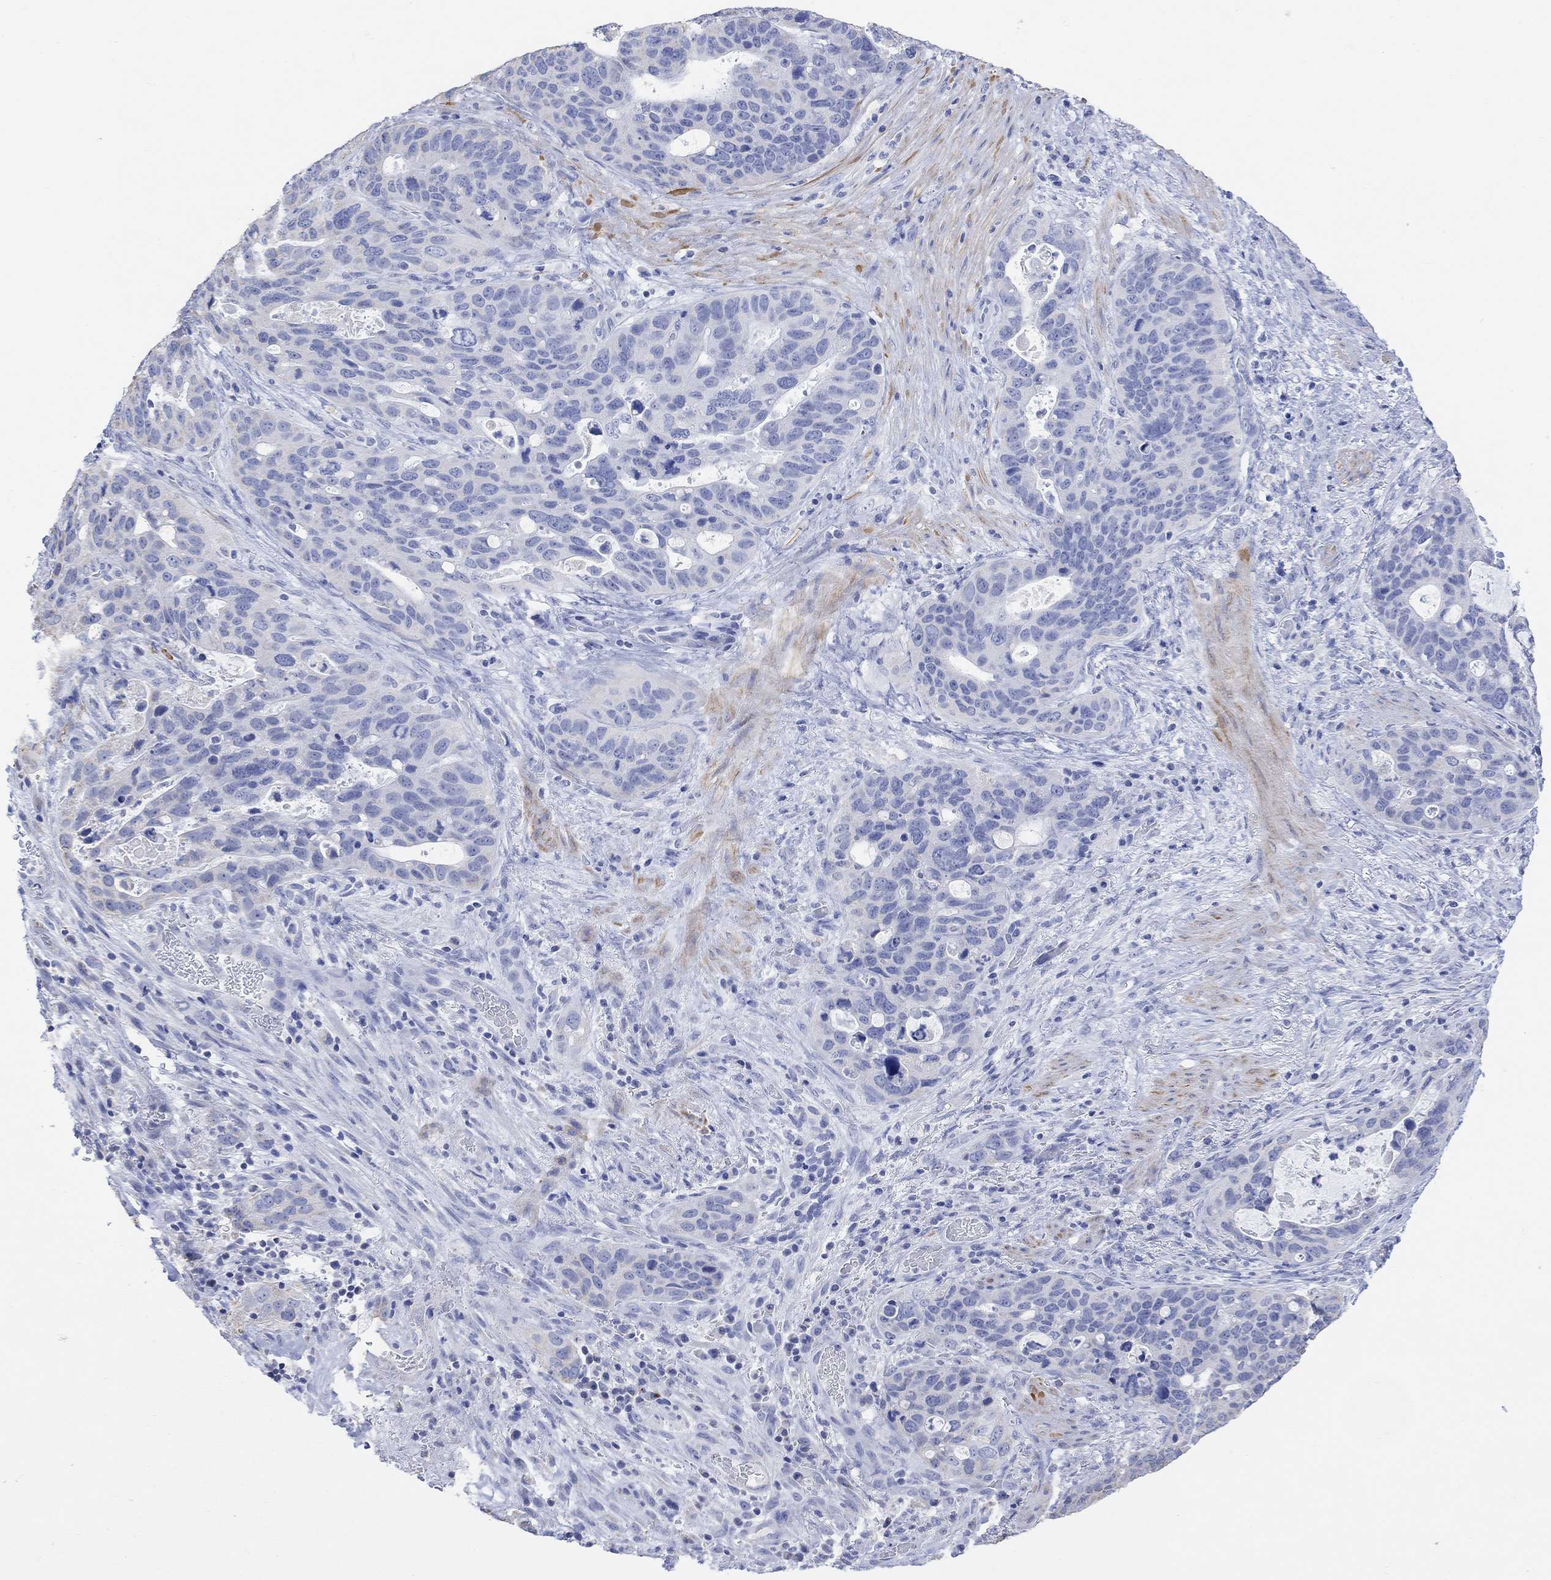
{"staining": {"intensity": "negative", "quantity": "none", "location": "none"}, "tissue": "stomach cancer", "cell_type": "Tumor cells", "image_type": "cancer", "snomed": [{"axis": "morphology", "description": "Adenocarcinoma, NOS"}, {"axis": "topography", "description": "Stomach"}], "caption": "Tumor cells show no significant protein positivity in stomach adenocarcinoma. (IHC, brightfield microscopy, high magnification).", "gene": "SYT12", "patient": {"sex": "male", "age": 54}}